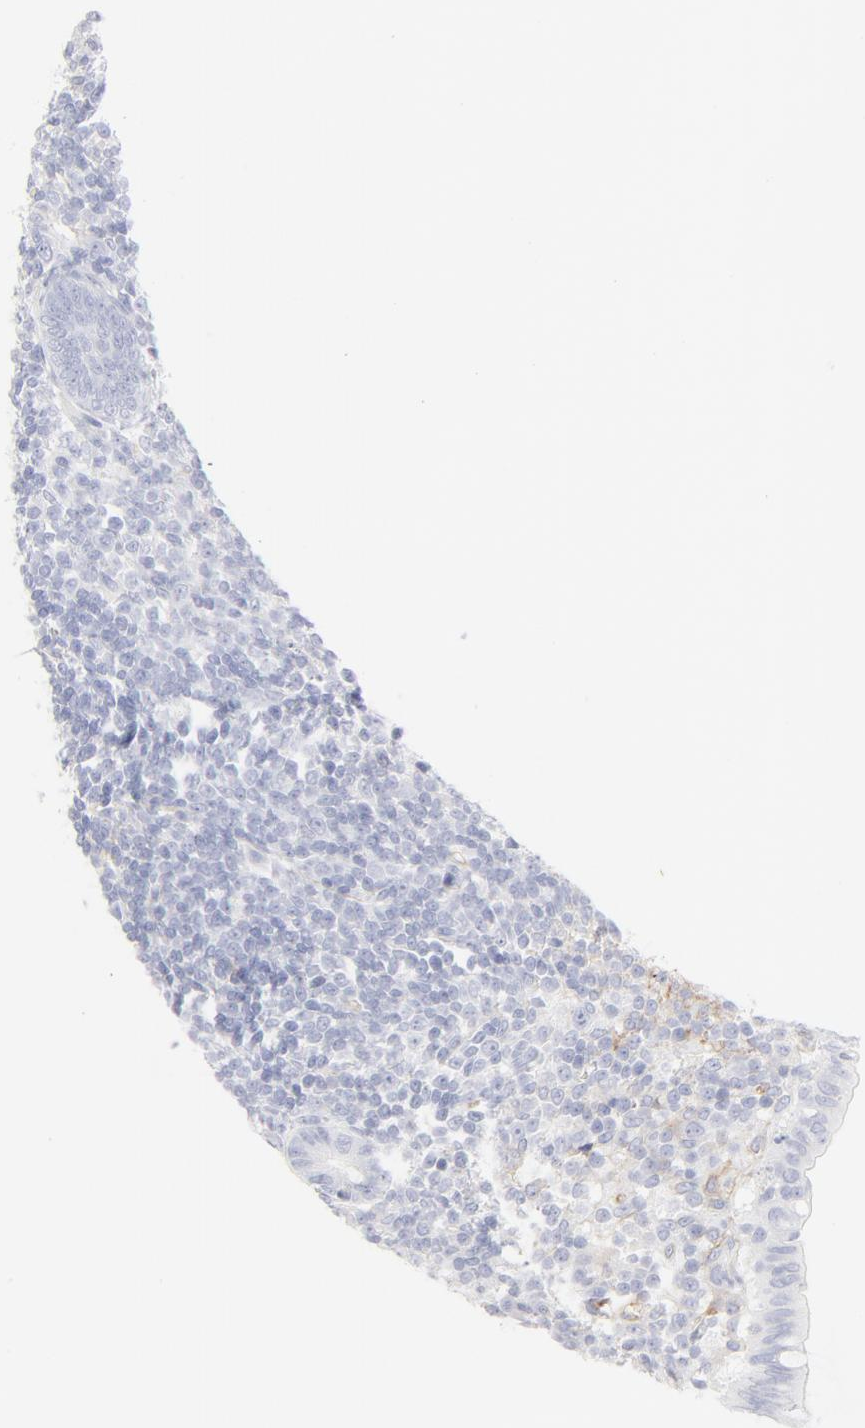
{"staining": {"intensity": "negative", "quantity": "none", "location": "none"}, "tissue": "appendix", "cell_type": "Glandular cells", "image_type": "normal", "snomed": [{"axis": "morphology", "description": "Normal tissue, NOS"}, {"axis": "topography", "description": "Appendix"}], "caption": "Immunohistochemistry image of unremarkable human appendix stained for a protein (brown), which reveals no staining in glandular cells.", "gene": "ITGA5", "patient": {"sex": "female", "age": 66}}